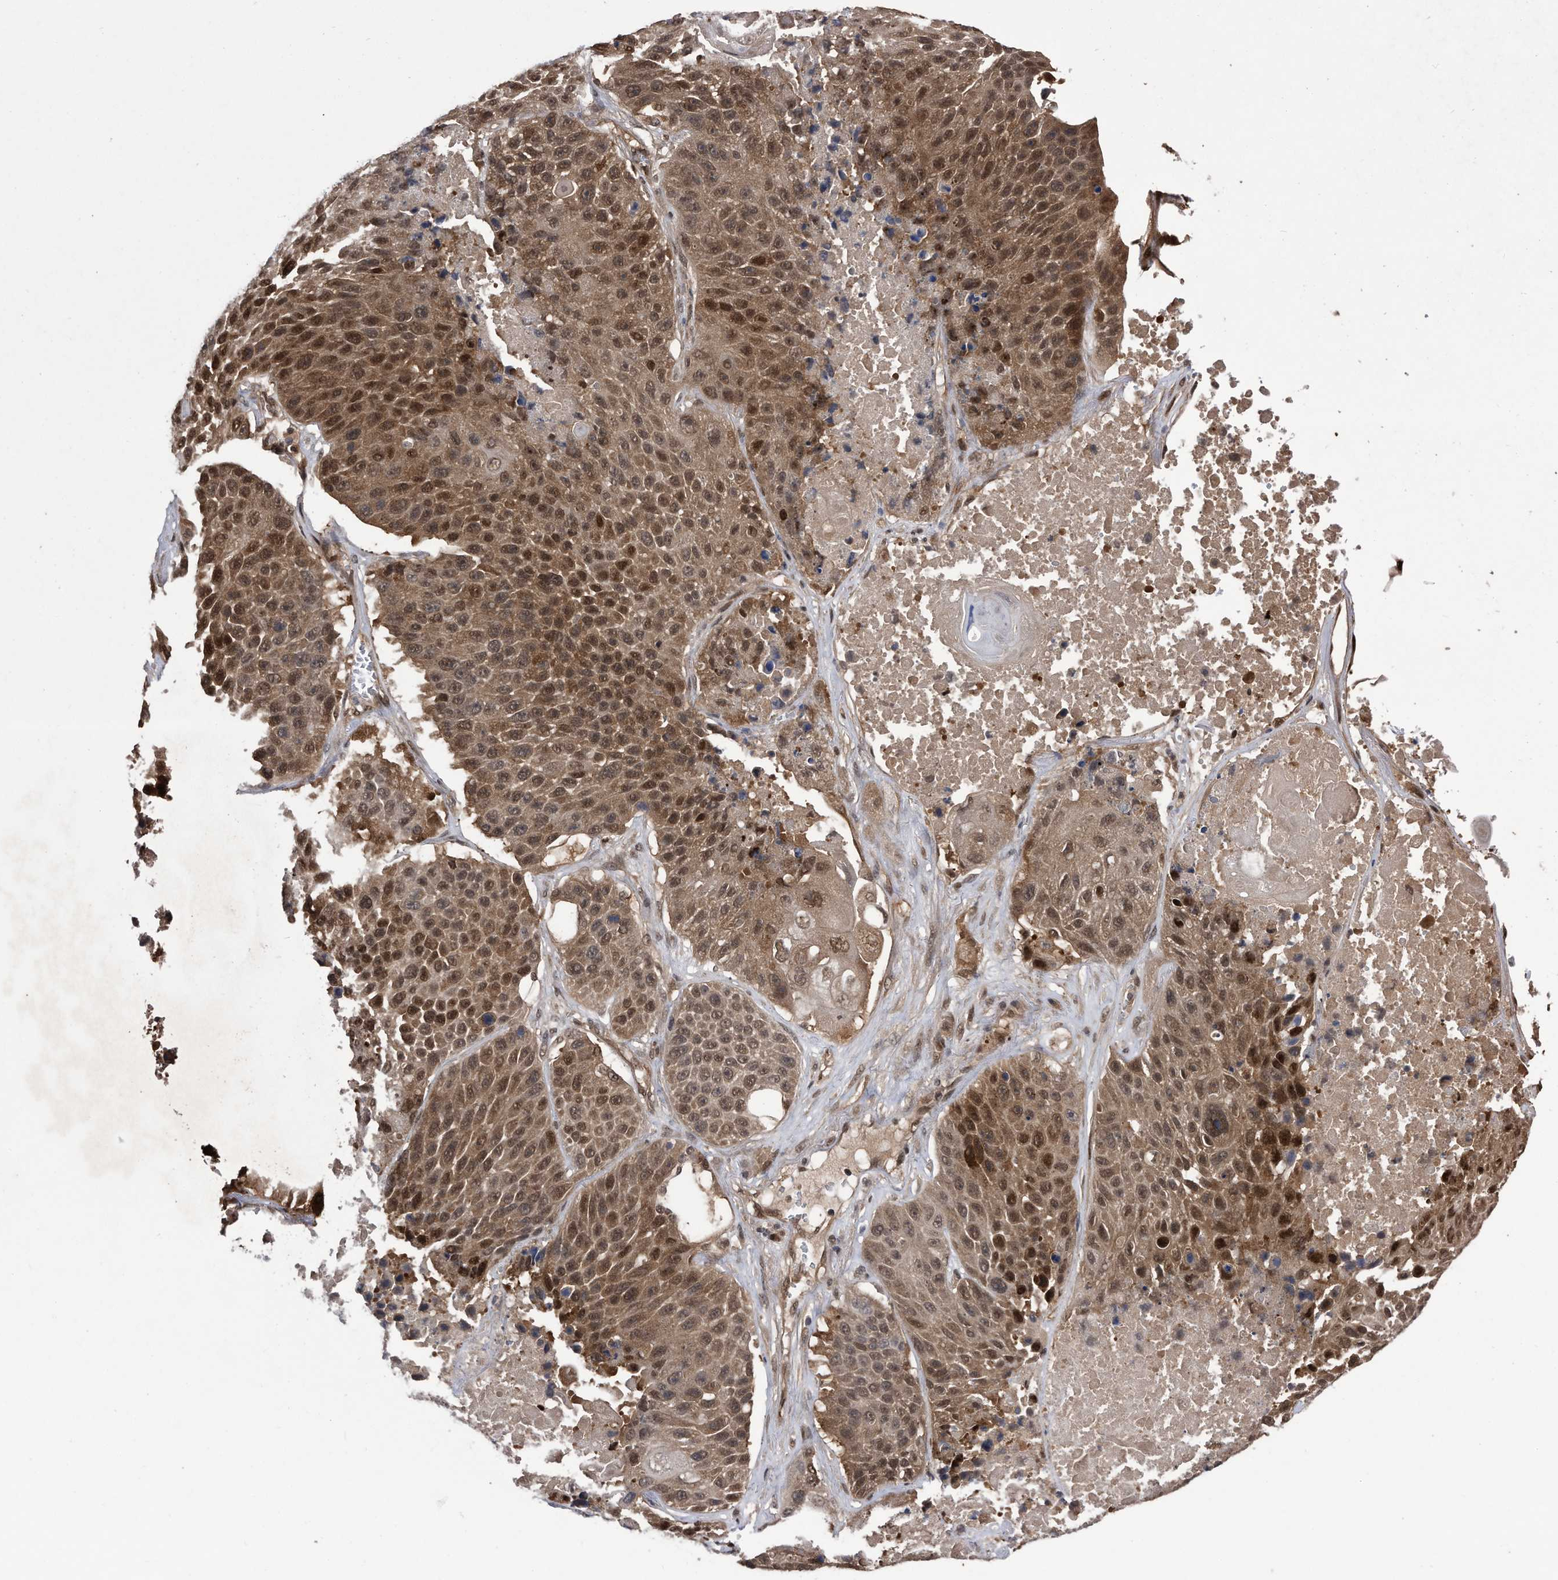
{"staining": {"intensity": "moderate", "quantity": ">75%", "location": "cytoplasmic/membranous,nuclear"}, "tissue": "lung cancer", "cell_type": "Tumor cells", "image_type": "cancer", "snomed": [{"axis": "morphology", "description": "Squamous cell carcinoma, NOS"}, {"axis": "topography", "description": "Lung"}], "caption": "A brown stain labels moderate cytoplasmic/membranous and nuclear staining of a protein in human squamous cell carcinoma (lung) tumor cells.", "gene": "RAD23B", "patient": {"sex": "male", "age": 61}}